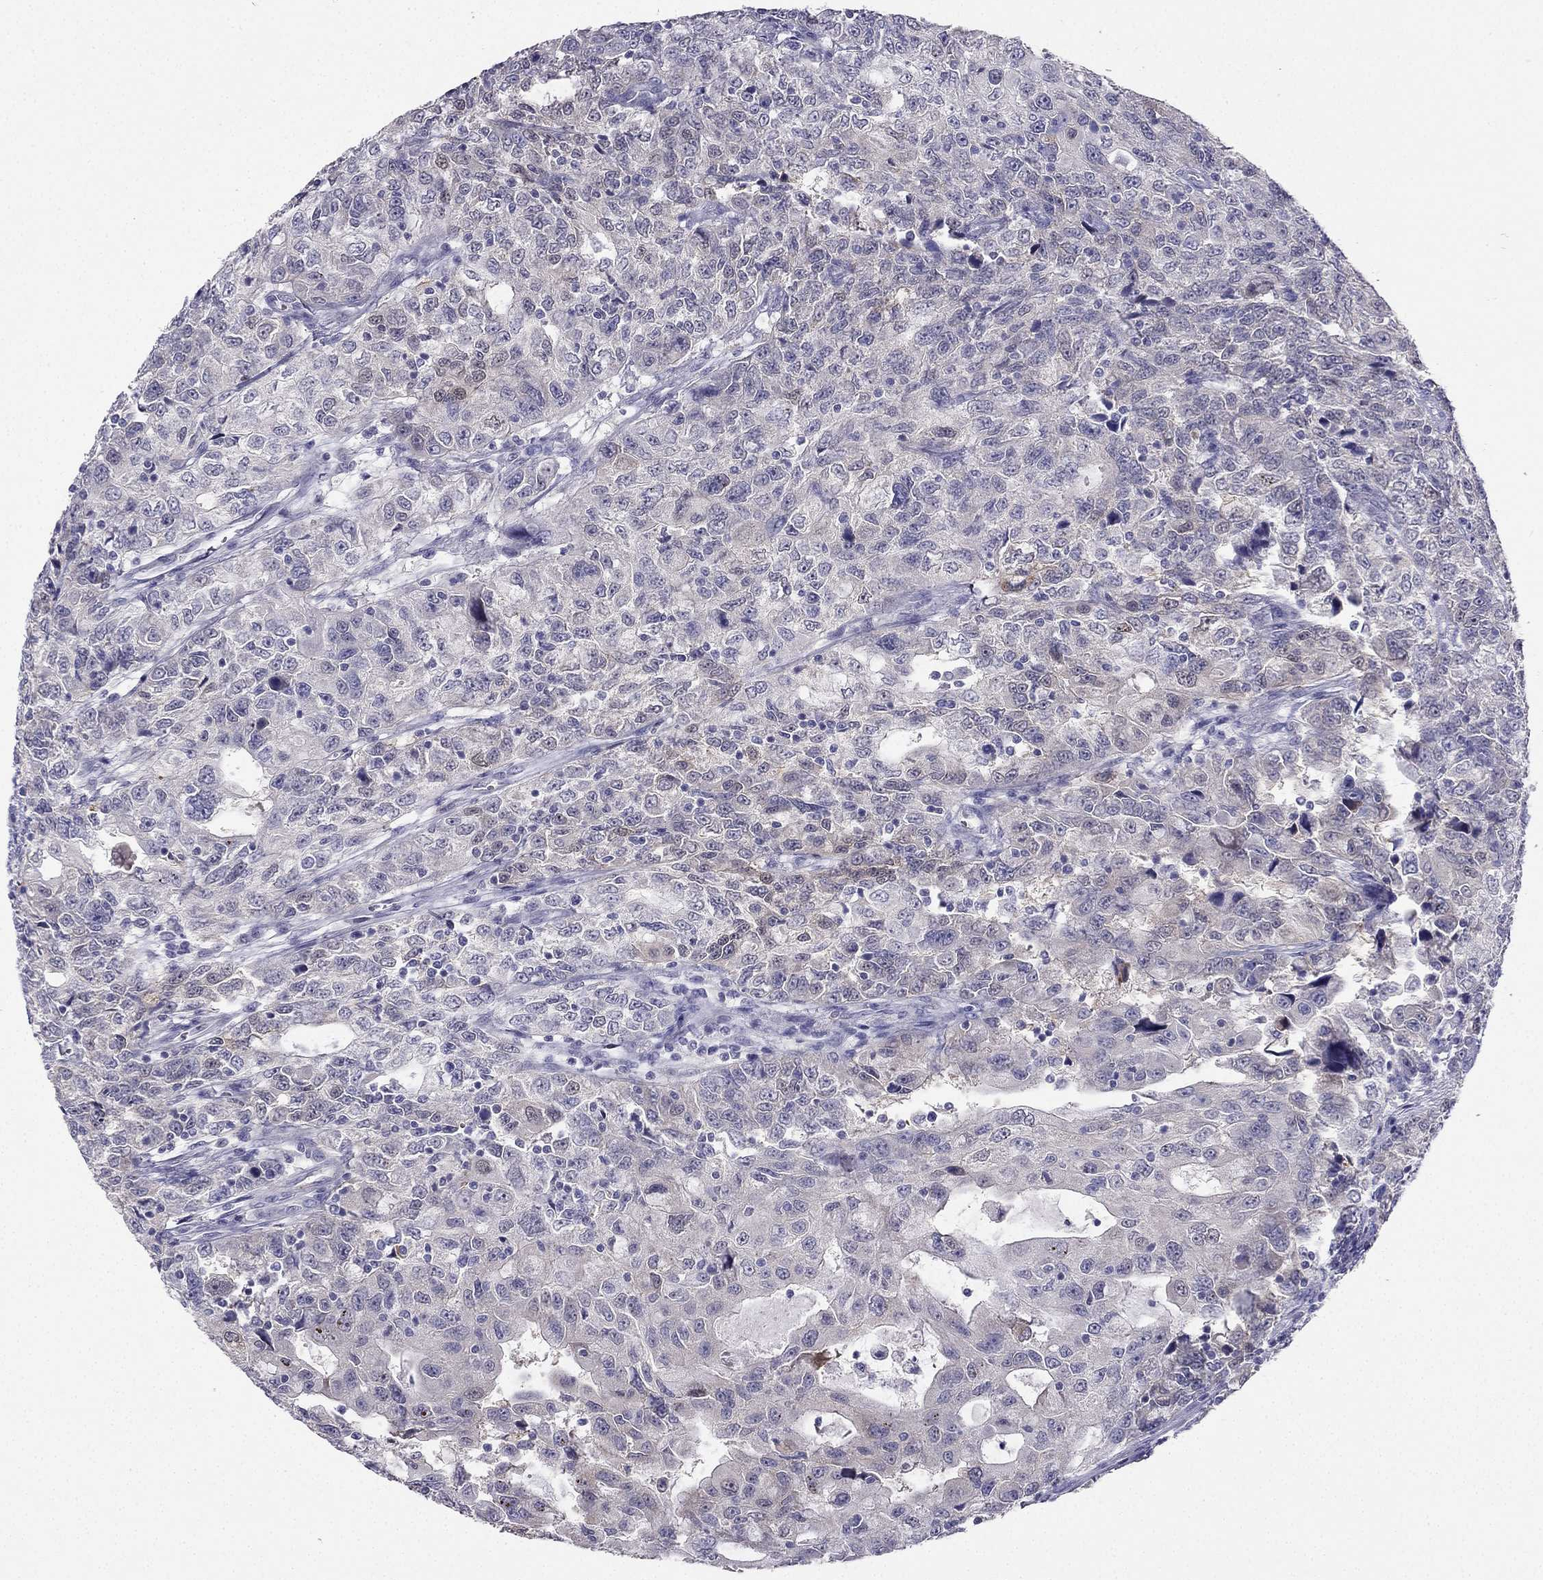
{"staining": {"intensity": "weak", "quantity": "<25%", "location": "nuclear"}, "tissue": "urothelial cancer", "cell_type": "Tumor cells", "image_type": "cancer", "snomed": [{"axis": "morphology", "description": "Urothelial carcinoma, NOS"}, {"axis": "morphology", "description": "Urothelial carcinoma, High grade"}, {"axis": "topography", "description": "Urinary bladder"}], "caption": "Histopathology image shows no significant protein expression in tumor cells of urothelial cancer.", "gene": "RSPH14", "patient": {"sex": "female", "age": 73}}